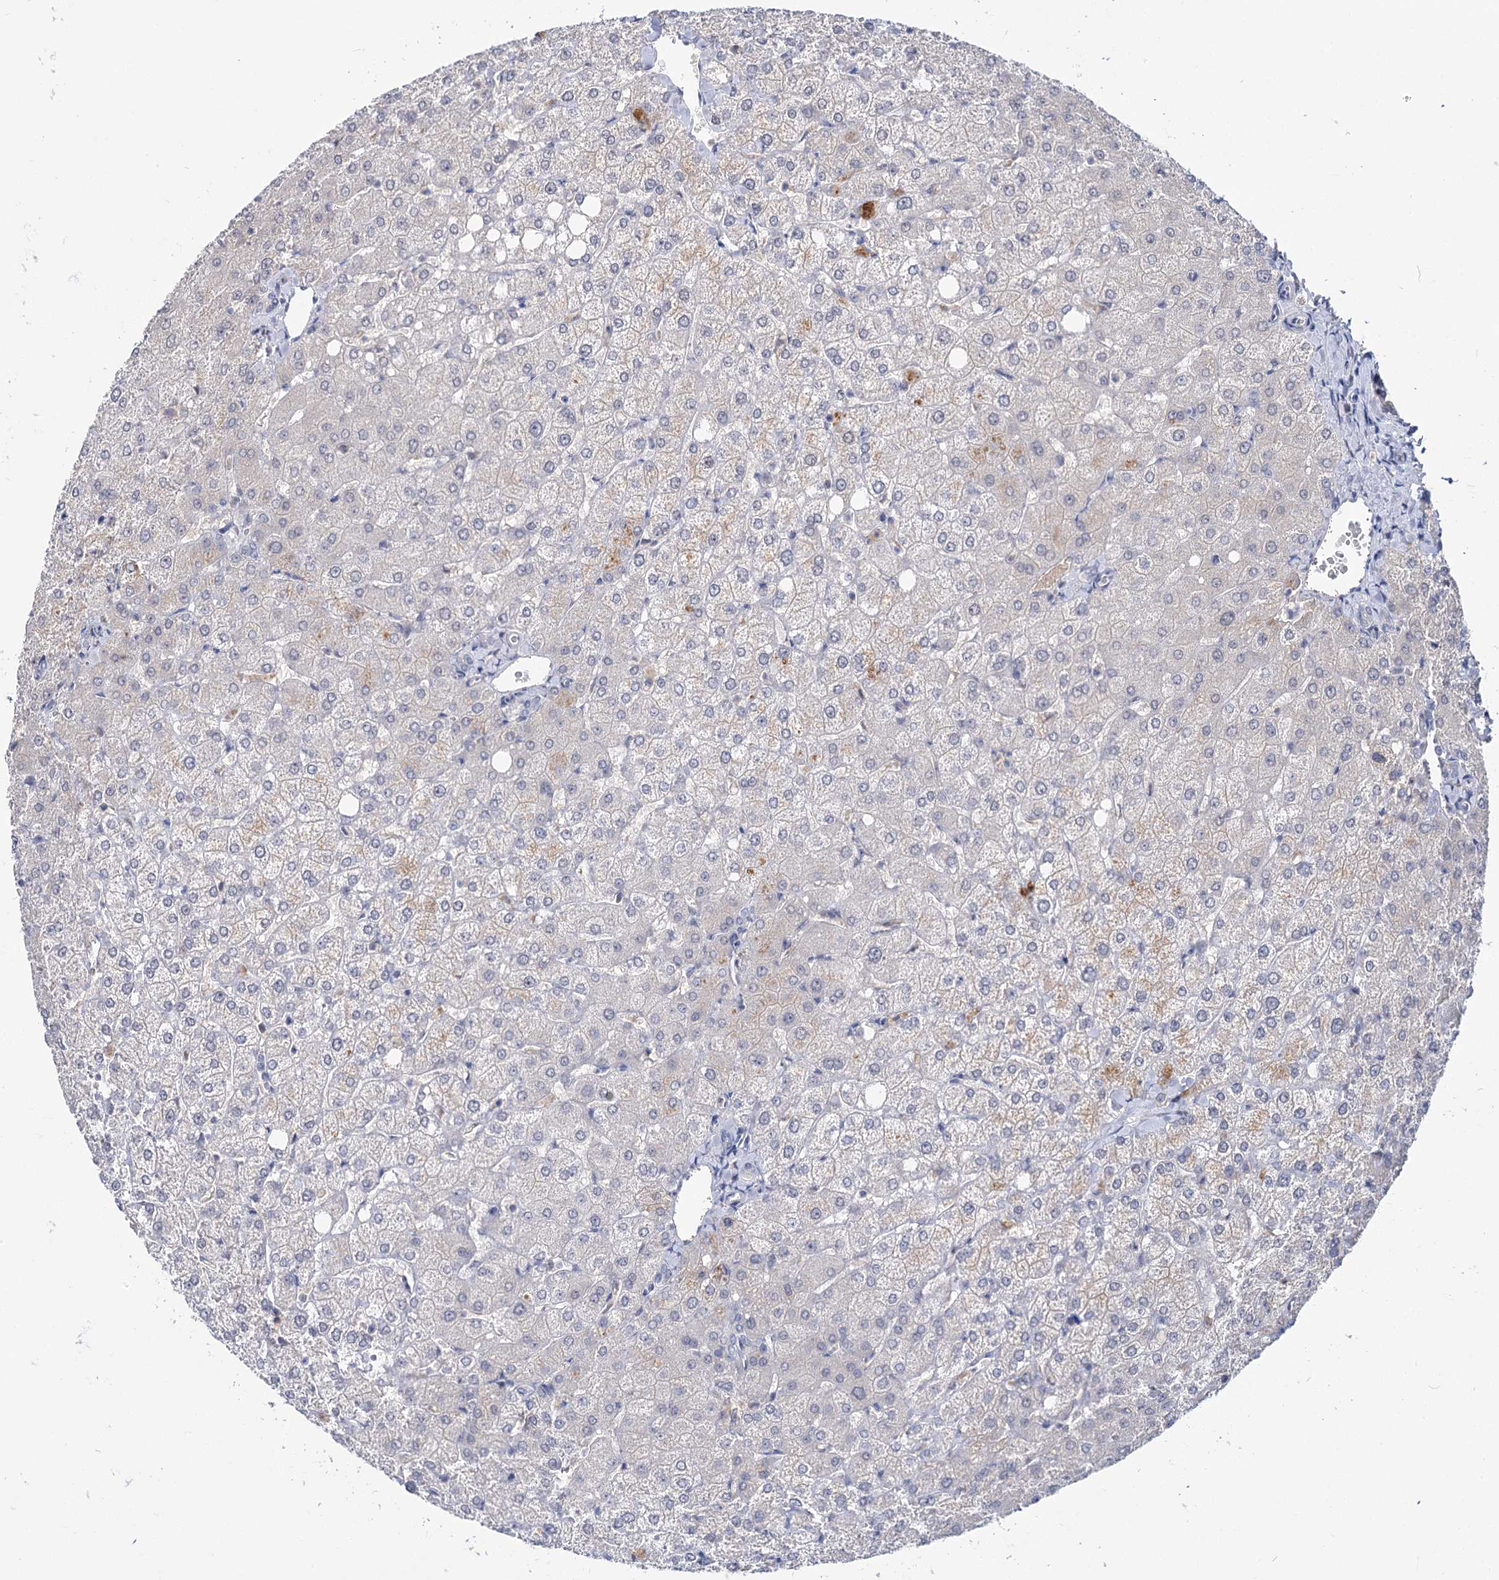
{"staining": {"intensity": "negative", "quantity": "none", "location": "none"}, "tissue": "liver", "cell_type": "Cholangiocytes", "image_type": "normal", "snomed": [{"axis": "morphology", "description": "Normal tissue, NOS"}, {"axis": "topography", "description": "Liver"}], "caption": "This is an immunohistochemistry photomicrograph of benign liver. There is no staining in cholangiocytes.", "gene": "NEK10", "patient": {"sex": "female", "age": 54}}